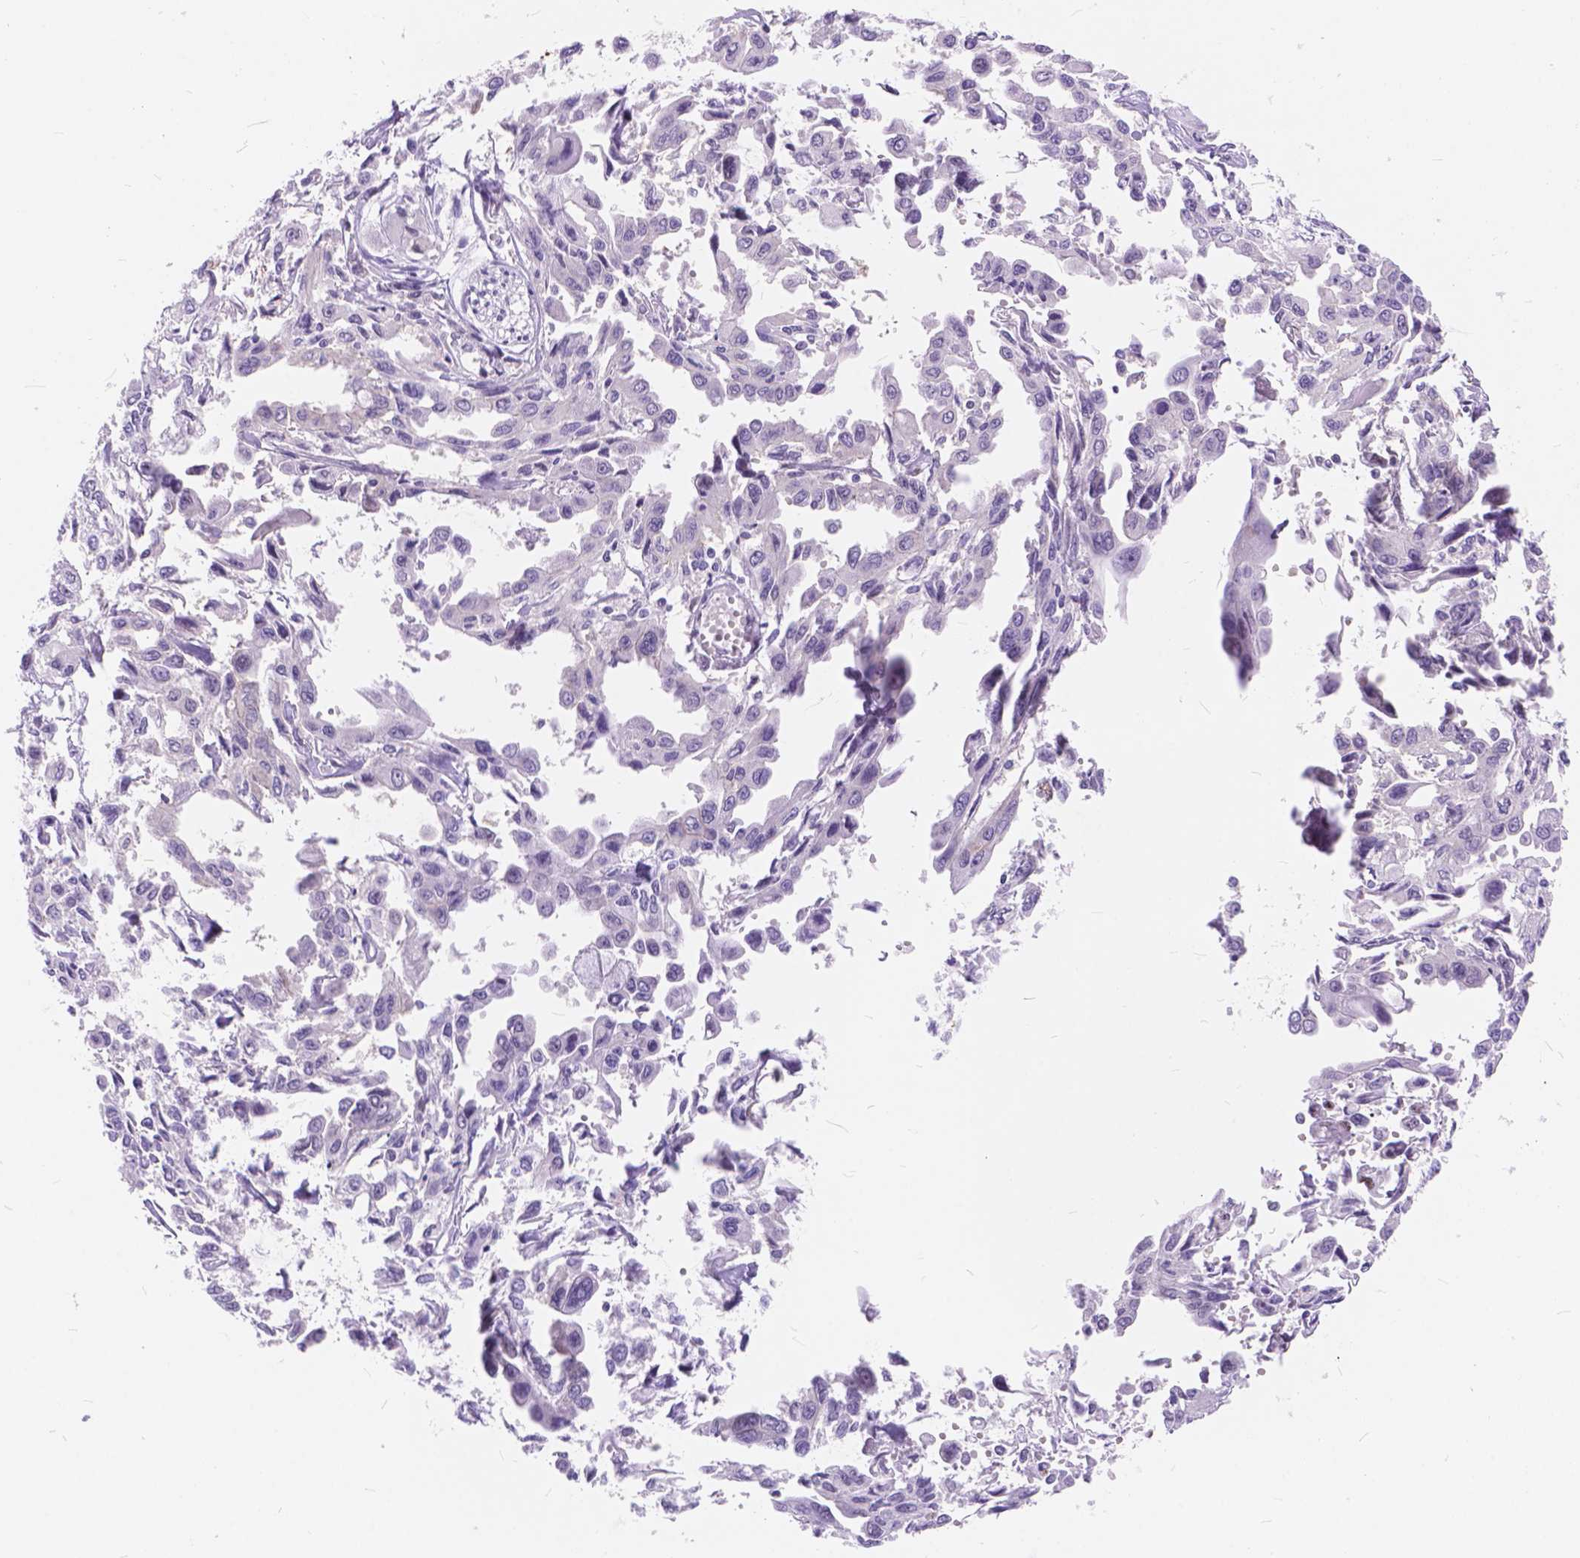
{"staining": {"intensity": "negative", "quantity": "none", "location": "none"}, "tissue": "pancreatic cancer", "cell_type": "Tumor cells", "image_type": "cancer", "snomed": [{"axis": "morphology", "description": "Adenocarcinoma, NOS"}, {"axis": "topography", "description": "Pancreas"}], "caption": "Pancreatic cancer (adenocarcinoma) was stained to show a protein in brown. There is no significant positivity in tumor cells. The staining was performed using DAB (3,3'-diaminobenzidine) to visualize the protein expression in brown, while the nuclei were stained in blue with hematoxylin (Magnification: 20x).", "gene": "MAN2C1", "patient": {"sex": "female", "age": 55}}